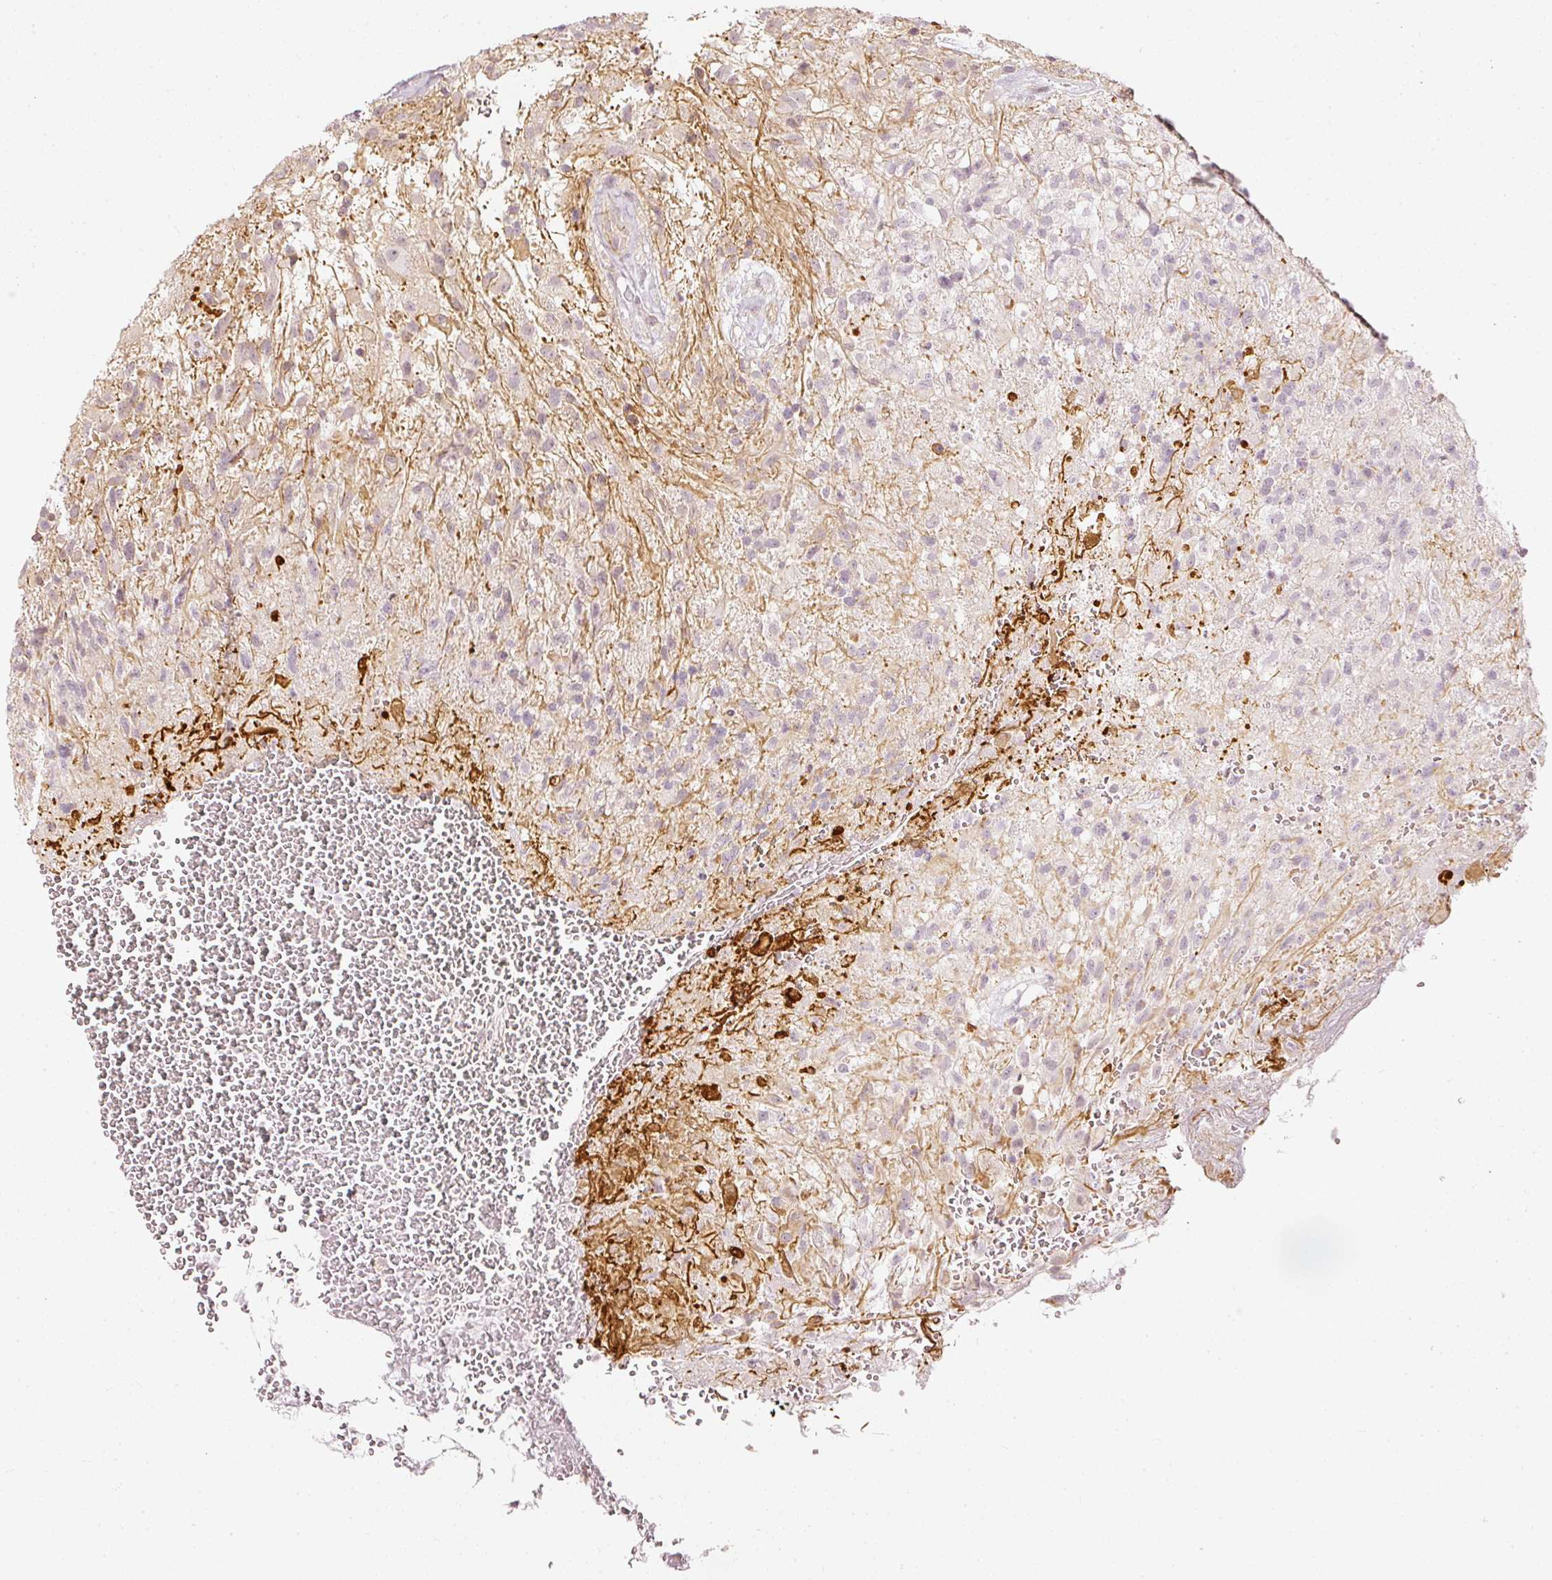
{"staining": {"intensity": "negative", "quantity": "none", "location": "none"}, "tissue": "glioma", "cell_type": "Tumor cells", "image_type": "cancer", "snomed": [{"axis": "morphology", "description": "Glioma, malignant, High grade"}, {"axis": "topography", "description": "Brain"}], "caption": "Immunohistochemistry histopathology image of glioma stained for a protein (brown), which reveals no positivity in tumor cells.", "gene": "DRD2", "patient": {"sex": "male", "age": 56}}